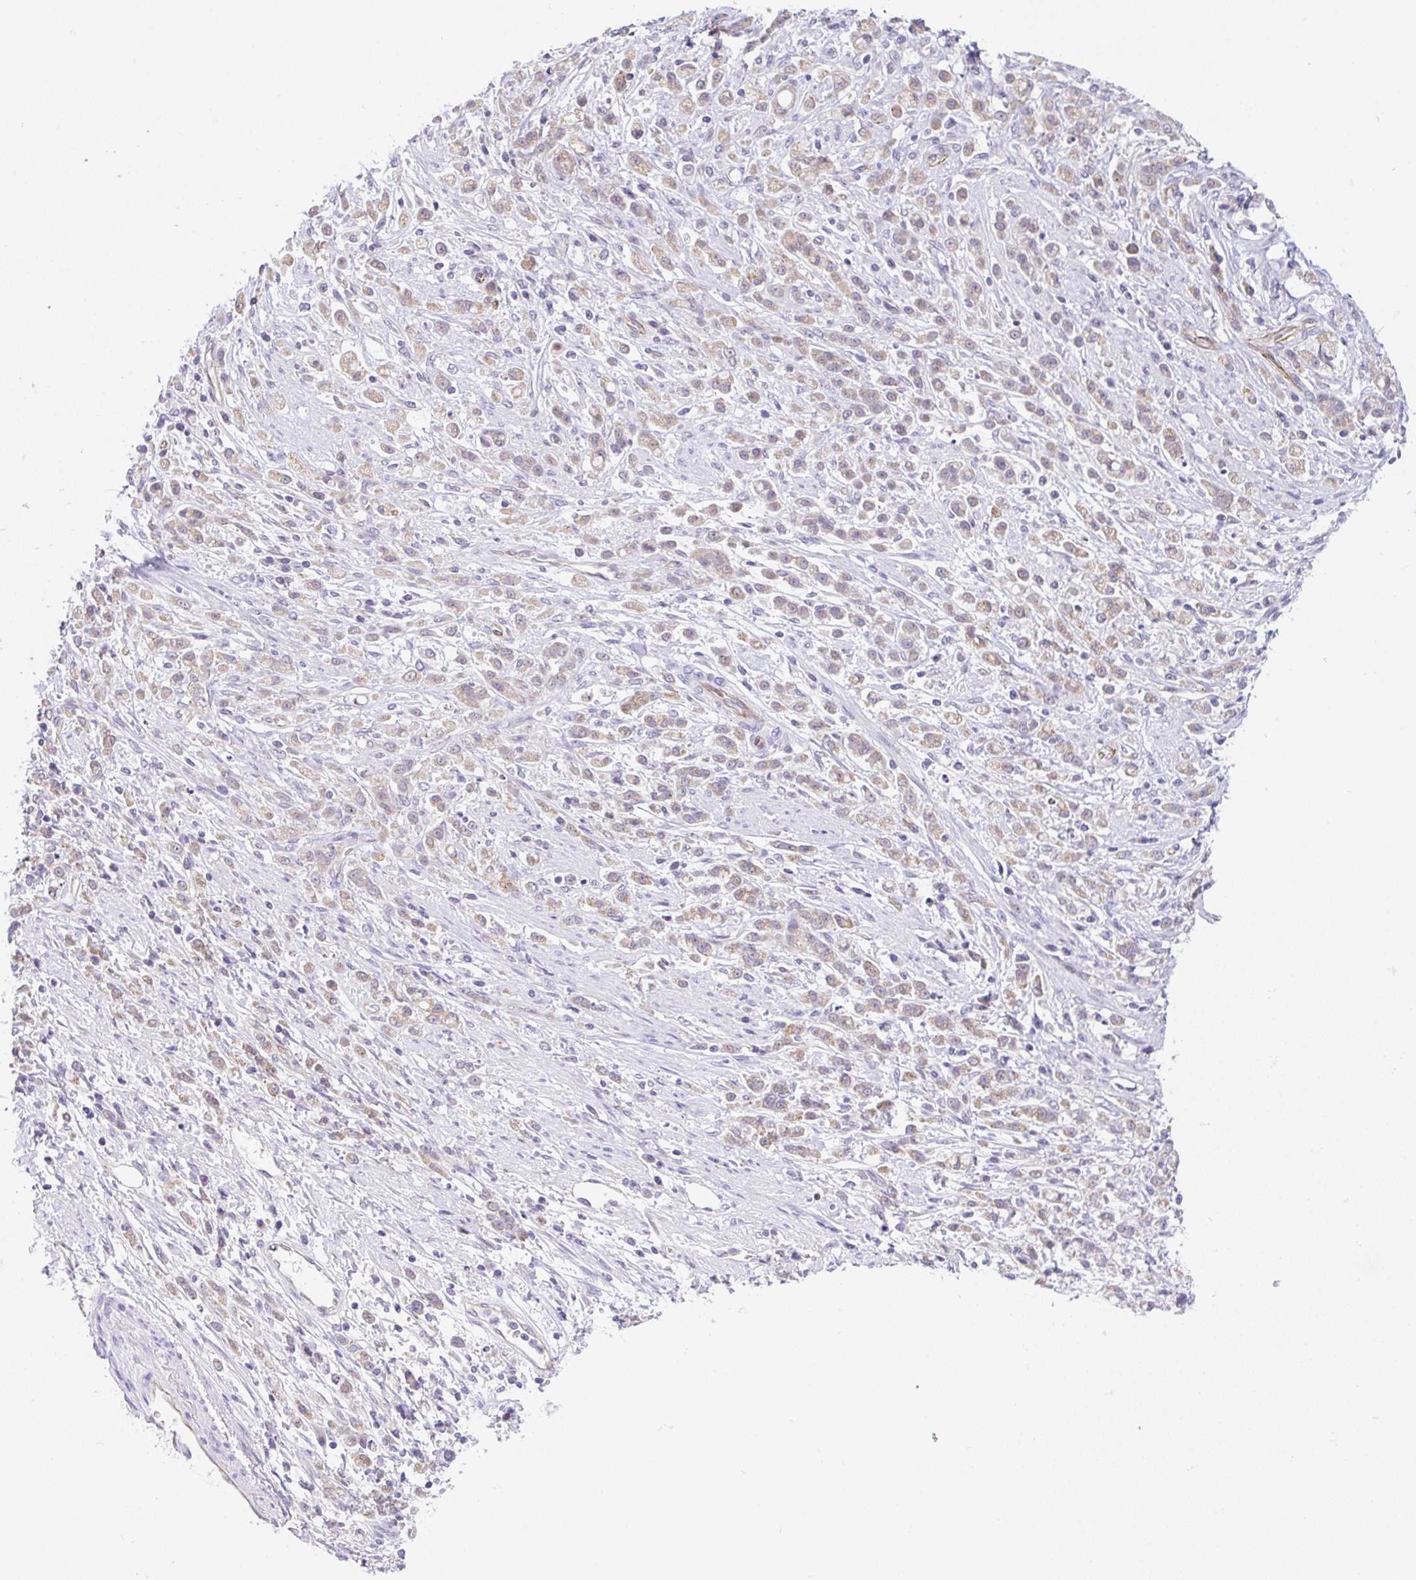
{"staining": {"intensity": "weak", "quantity": "25%-75%", "location": "cytoplasmic/membranous"}, "tissue": "stomach cancer", "cell_type": "Tumor cells", "image_type": "cancer", "snomed": [{"axis": "morphology", "description": "Adenocarcinoma, NOS"}, {"axis": "topography", "description": "Stomach"}], "caption": "A histopathology image of stomach cancer stained for a protein exhibits weak cytoplasmic/membranous brown staining in tumor cells.", "gene": "CGNL1", "patient": {"sex": "female", "age": 60}}